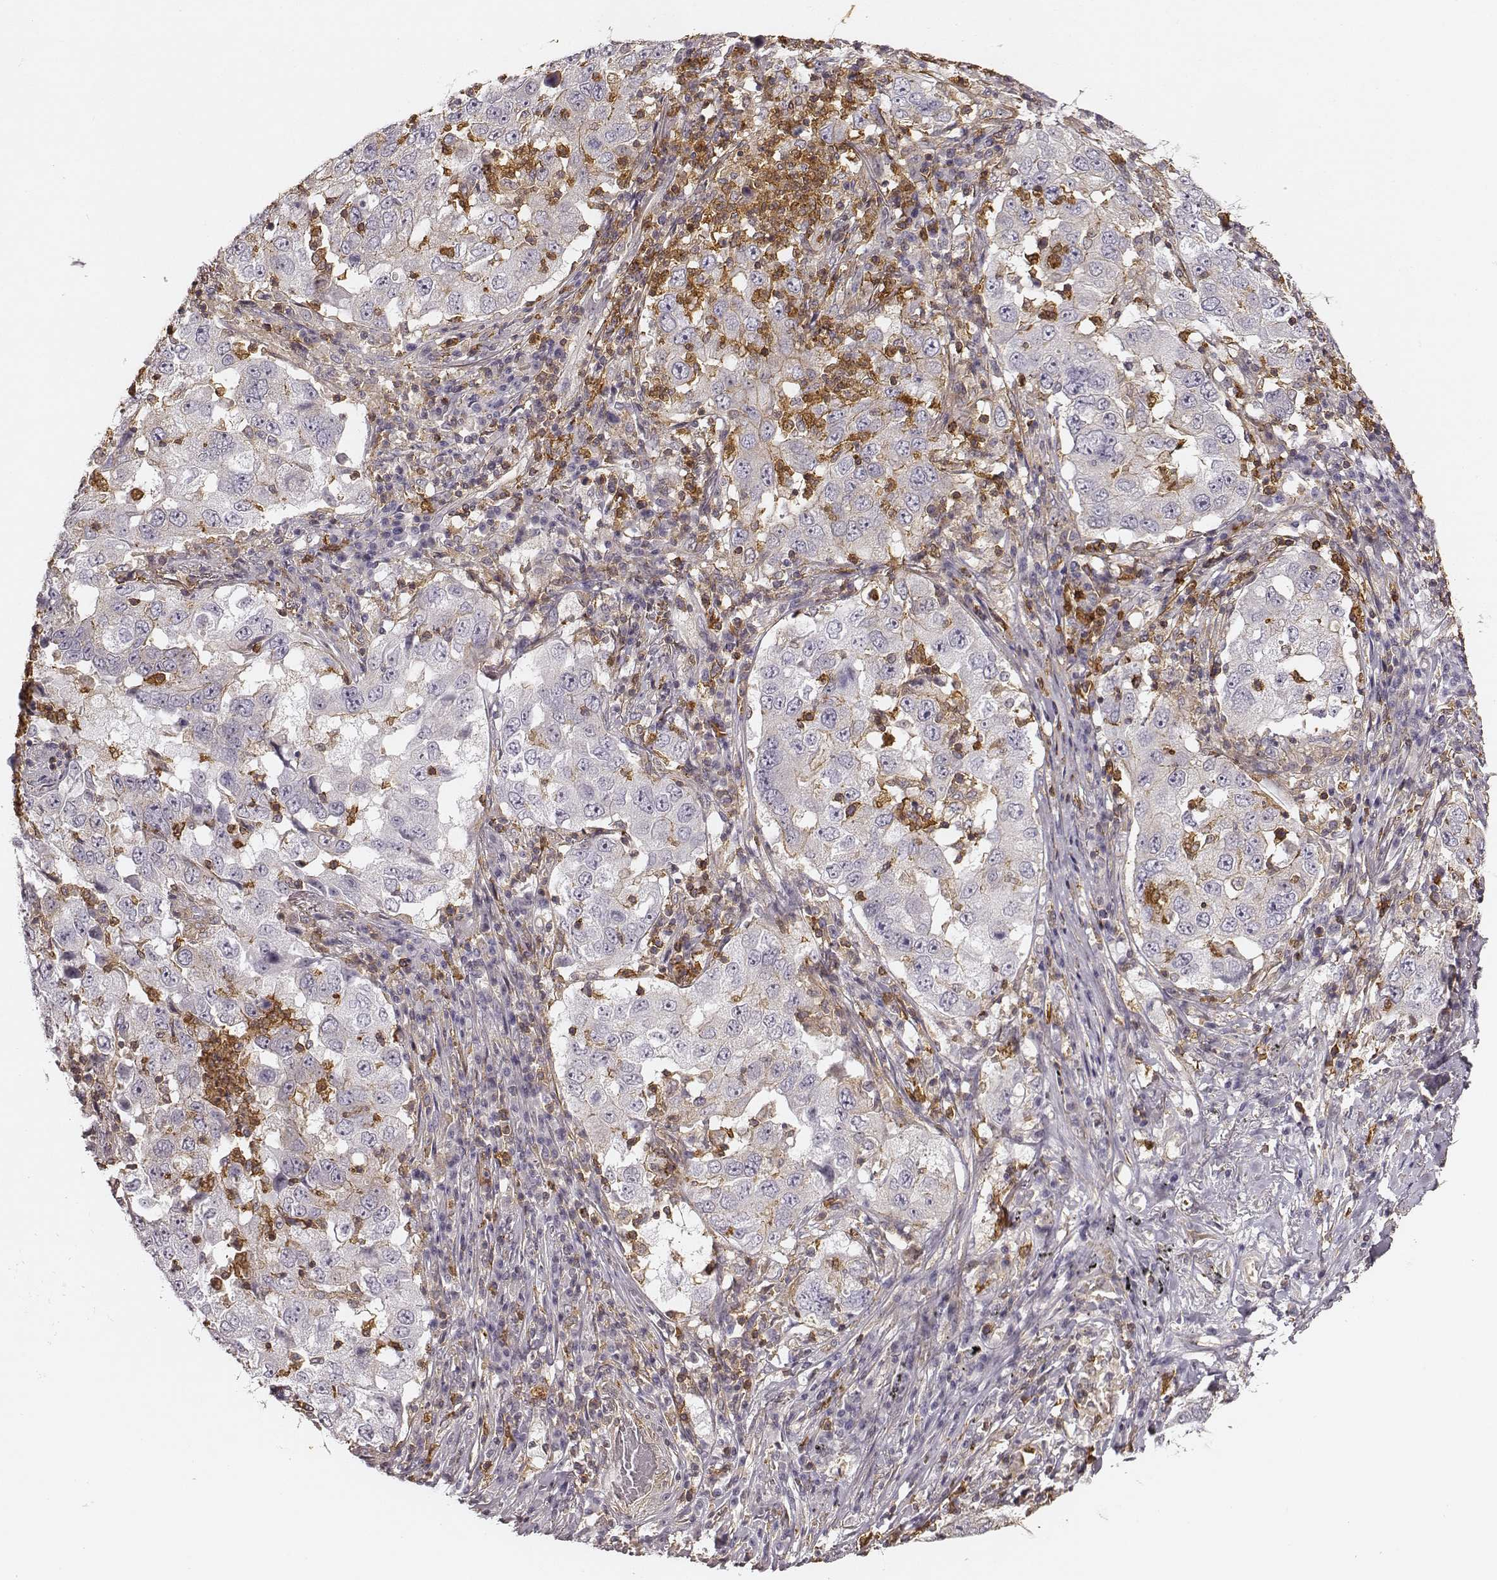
{"staining": {"intensity": "negative", "quantity": "none", "location": "none"}, "tissue": "lung cancer", "cell_type": "Tumor cells", "image_type": "cancer", "snomed": [{"axis": "morphology", "description": "Adenocarcinoma, NOS"}, {"axis": "topography", "description": "Lung"}], "caption": "High power microscopy histopathology image of an IHC histopathology image of lung cancer (adenocarcinoma), revealing no significant staining in tumor cells.", "gene": "ZYX", "patient": {"sex": "male", "age": 73}}